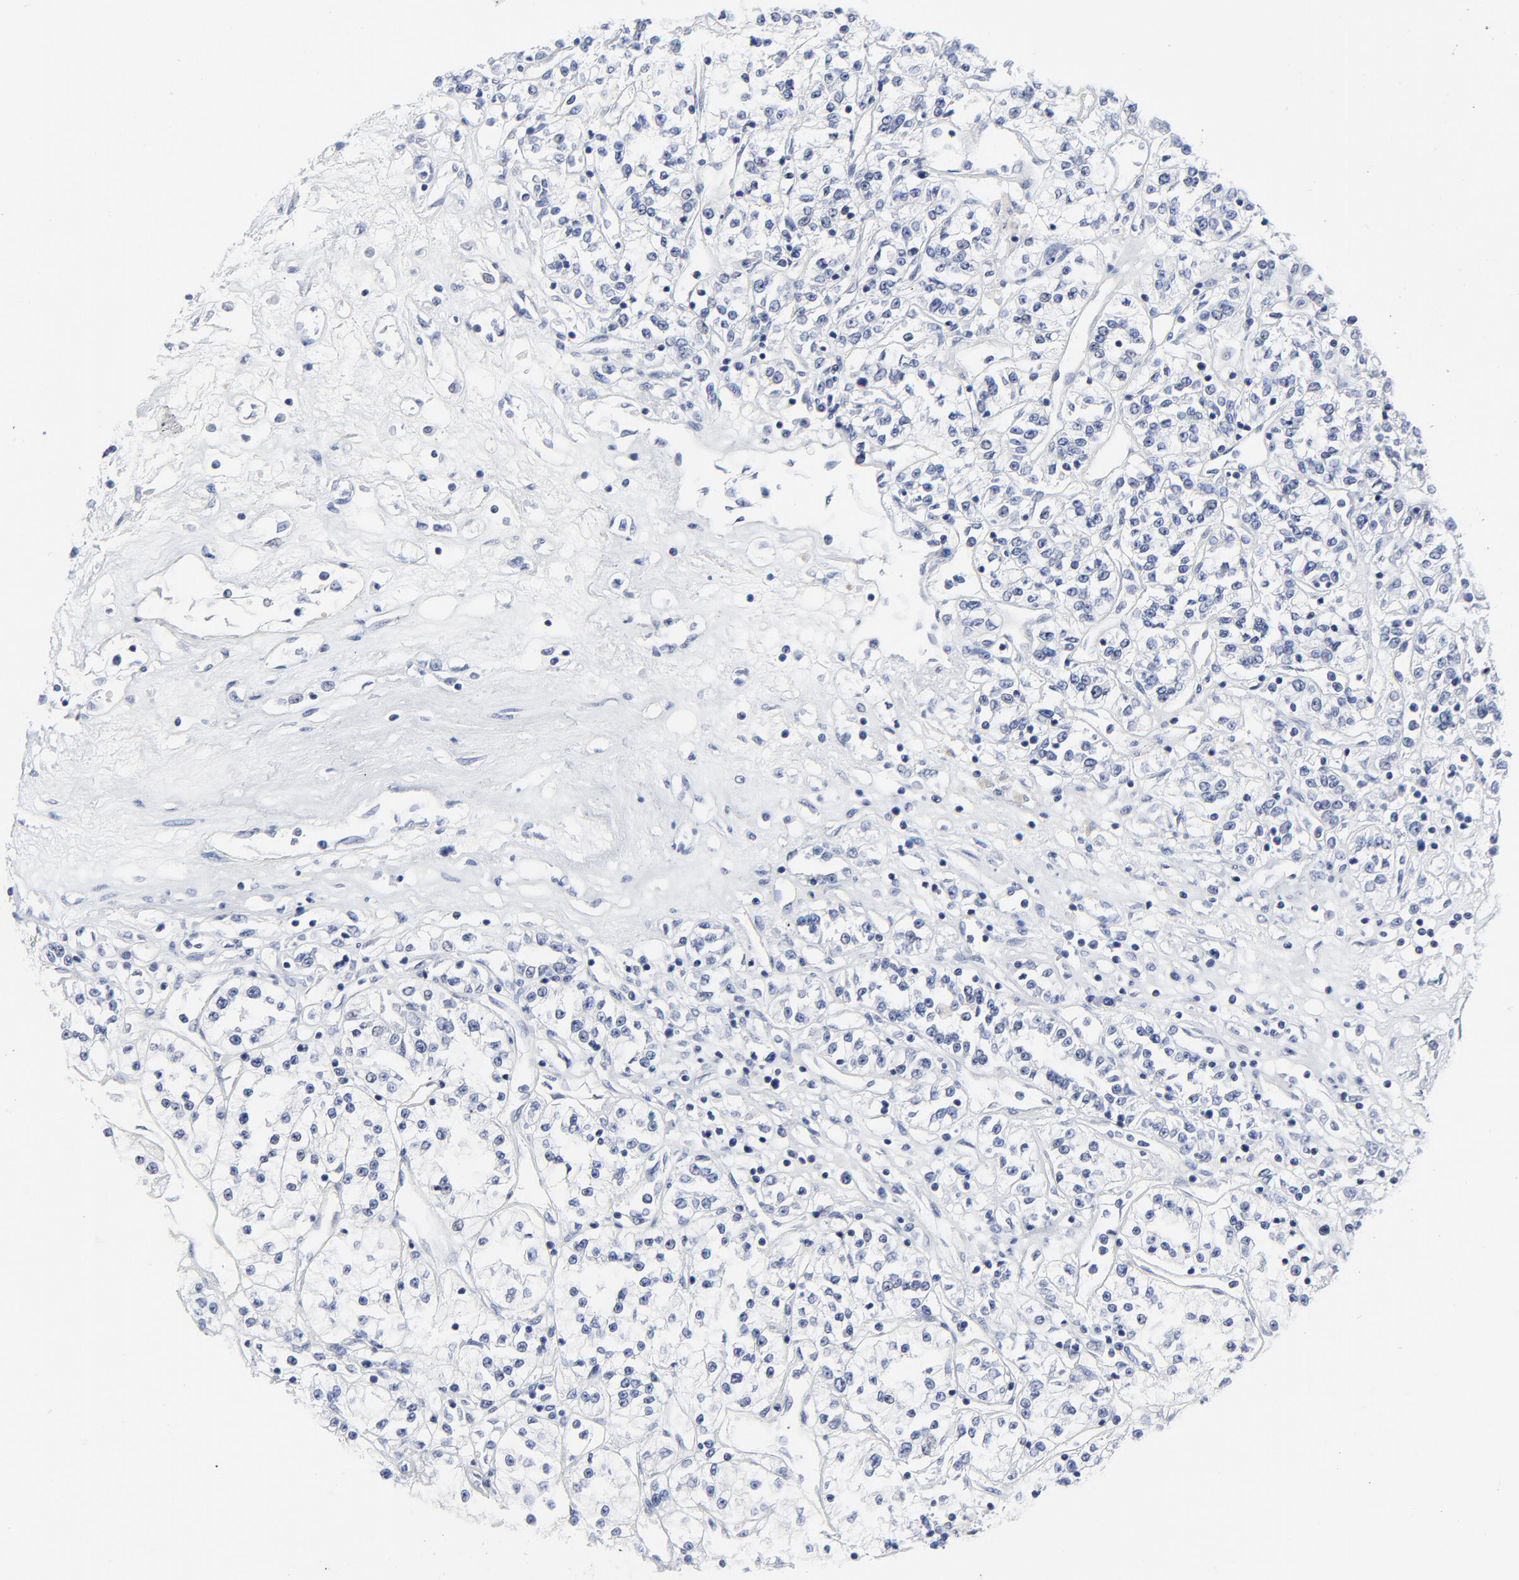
{"staining": {"intensity": "negative", "quantity": "none", "location": "none"}, "tissue": "renal cancer", "cell_type": "Tumor cells", "image_type": "cancer", "snomed": [{"axis": "morphology", "description": "Adenocarcinoma, NOS"}, {"axis": "topography", "description": "Kidney"}], "caption": "Immunohistochemistry (IHC) image of neoplastic tissue: human renal cancer stained with DAB (3,3'-diaminobenzidine) shows no significant protein expression in tumor cells.", "gene": "ZNF589", "patient": {"sex": "female", "age": 76}}